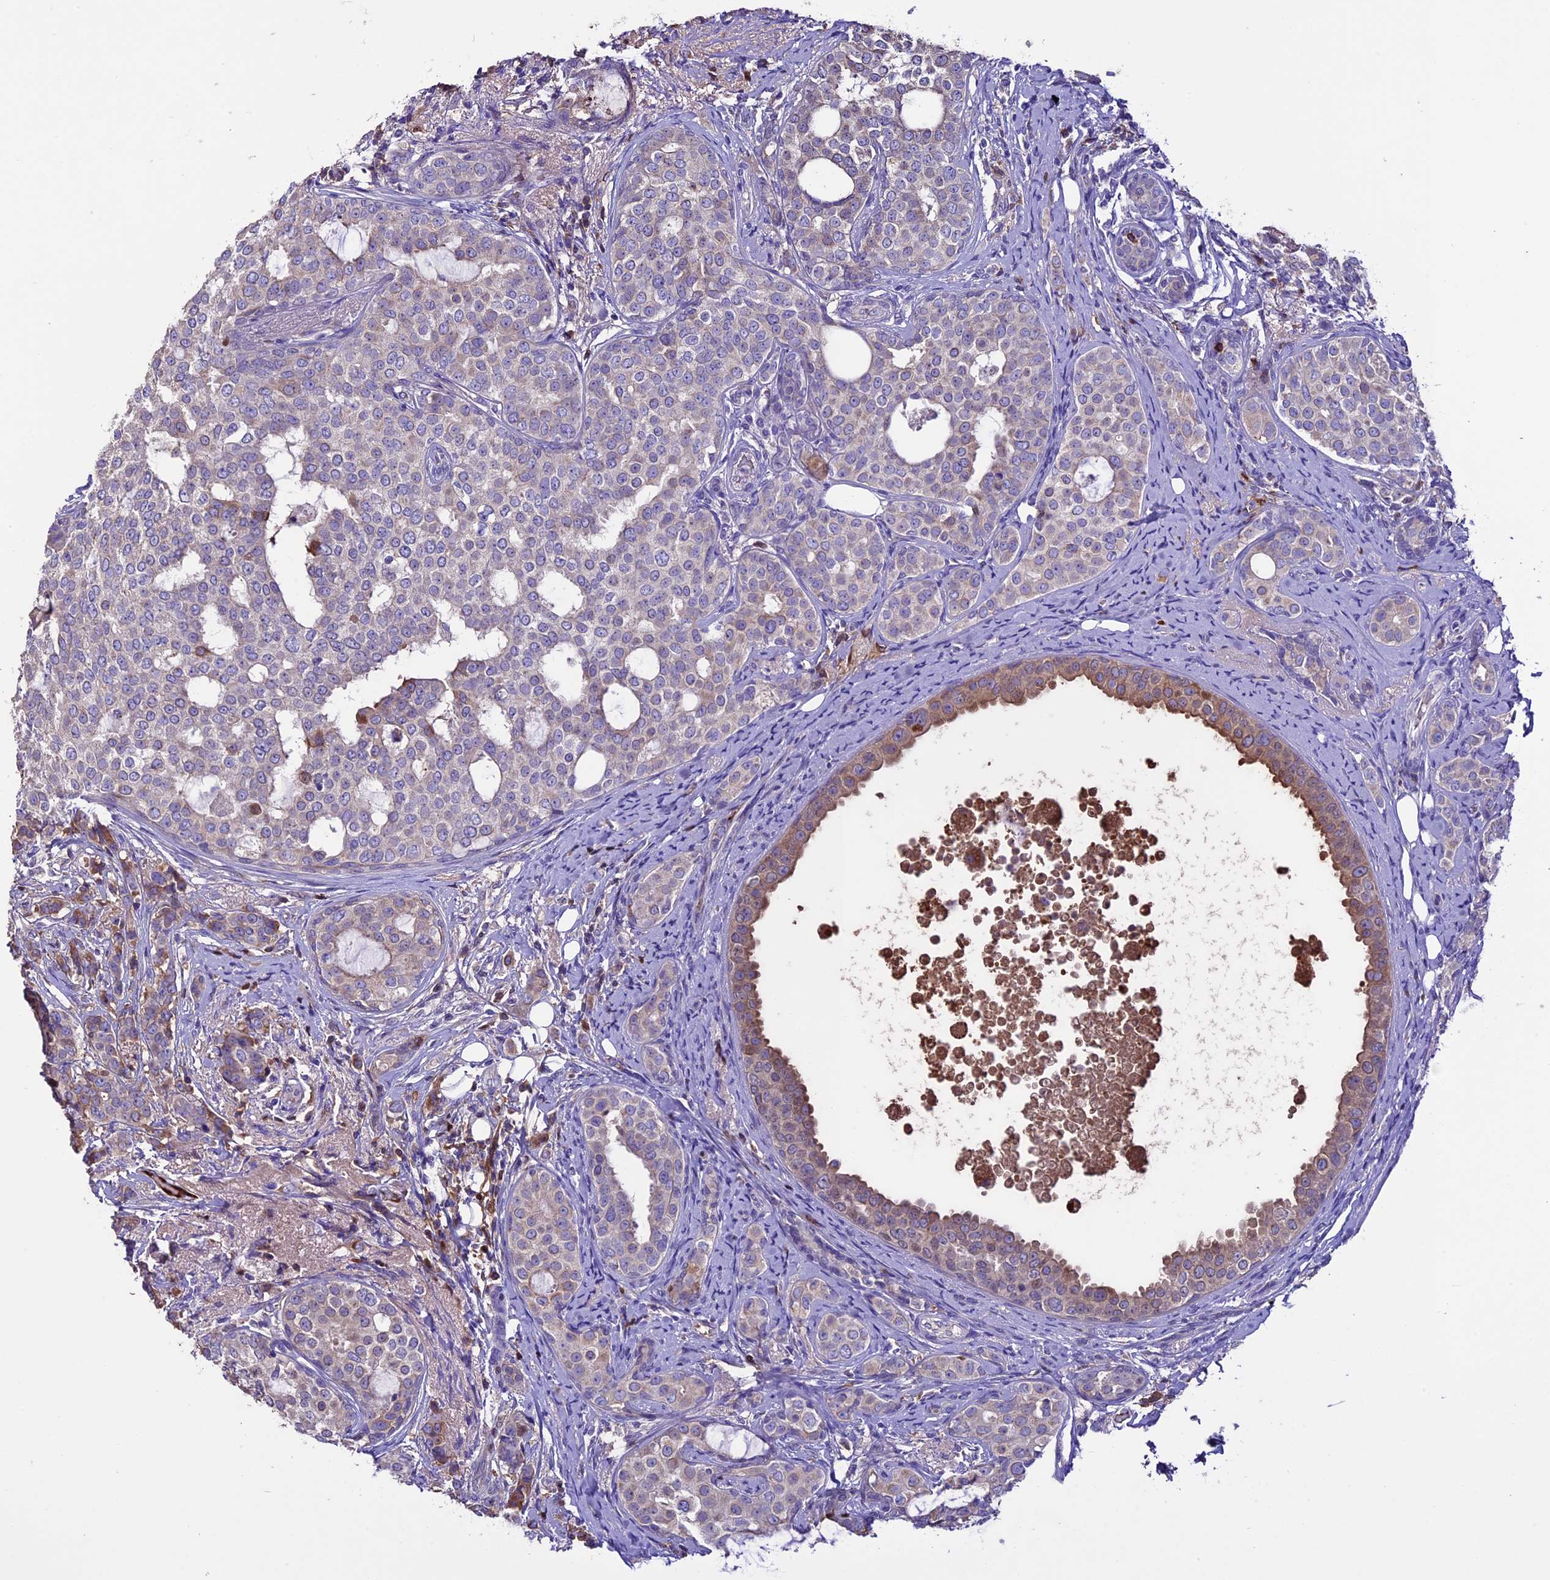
{"staining": {"intensity": "moderate", "quantity": "<25%", "location": "cytoplasmic/membranous"}, "tissue": "breast cancer", "cell_type": "Tumor cells", "image_type": "cancer", "snomed": [{"axis": "morphology", "description": "Lobular carcinoma"}, {"axis": "topography", "description": "Breast"}], "caption": "Immunohistochemical staining of breast cancer (lobular carcinoma) displays moderate cytoplasmic/membranous protein staining in approximately <25% of tumor cells. The staining was performed using DAB (3,3'-diaminobenzidine), with brown indicating positive protein expression. Nuclei are stained blue with hematoxylin.", "gene": "TCP11L2", "patient": {"sex": "female", "age": 51}}